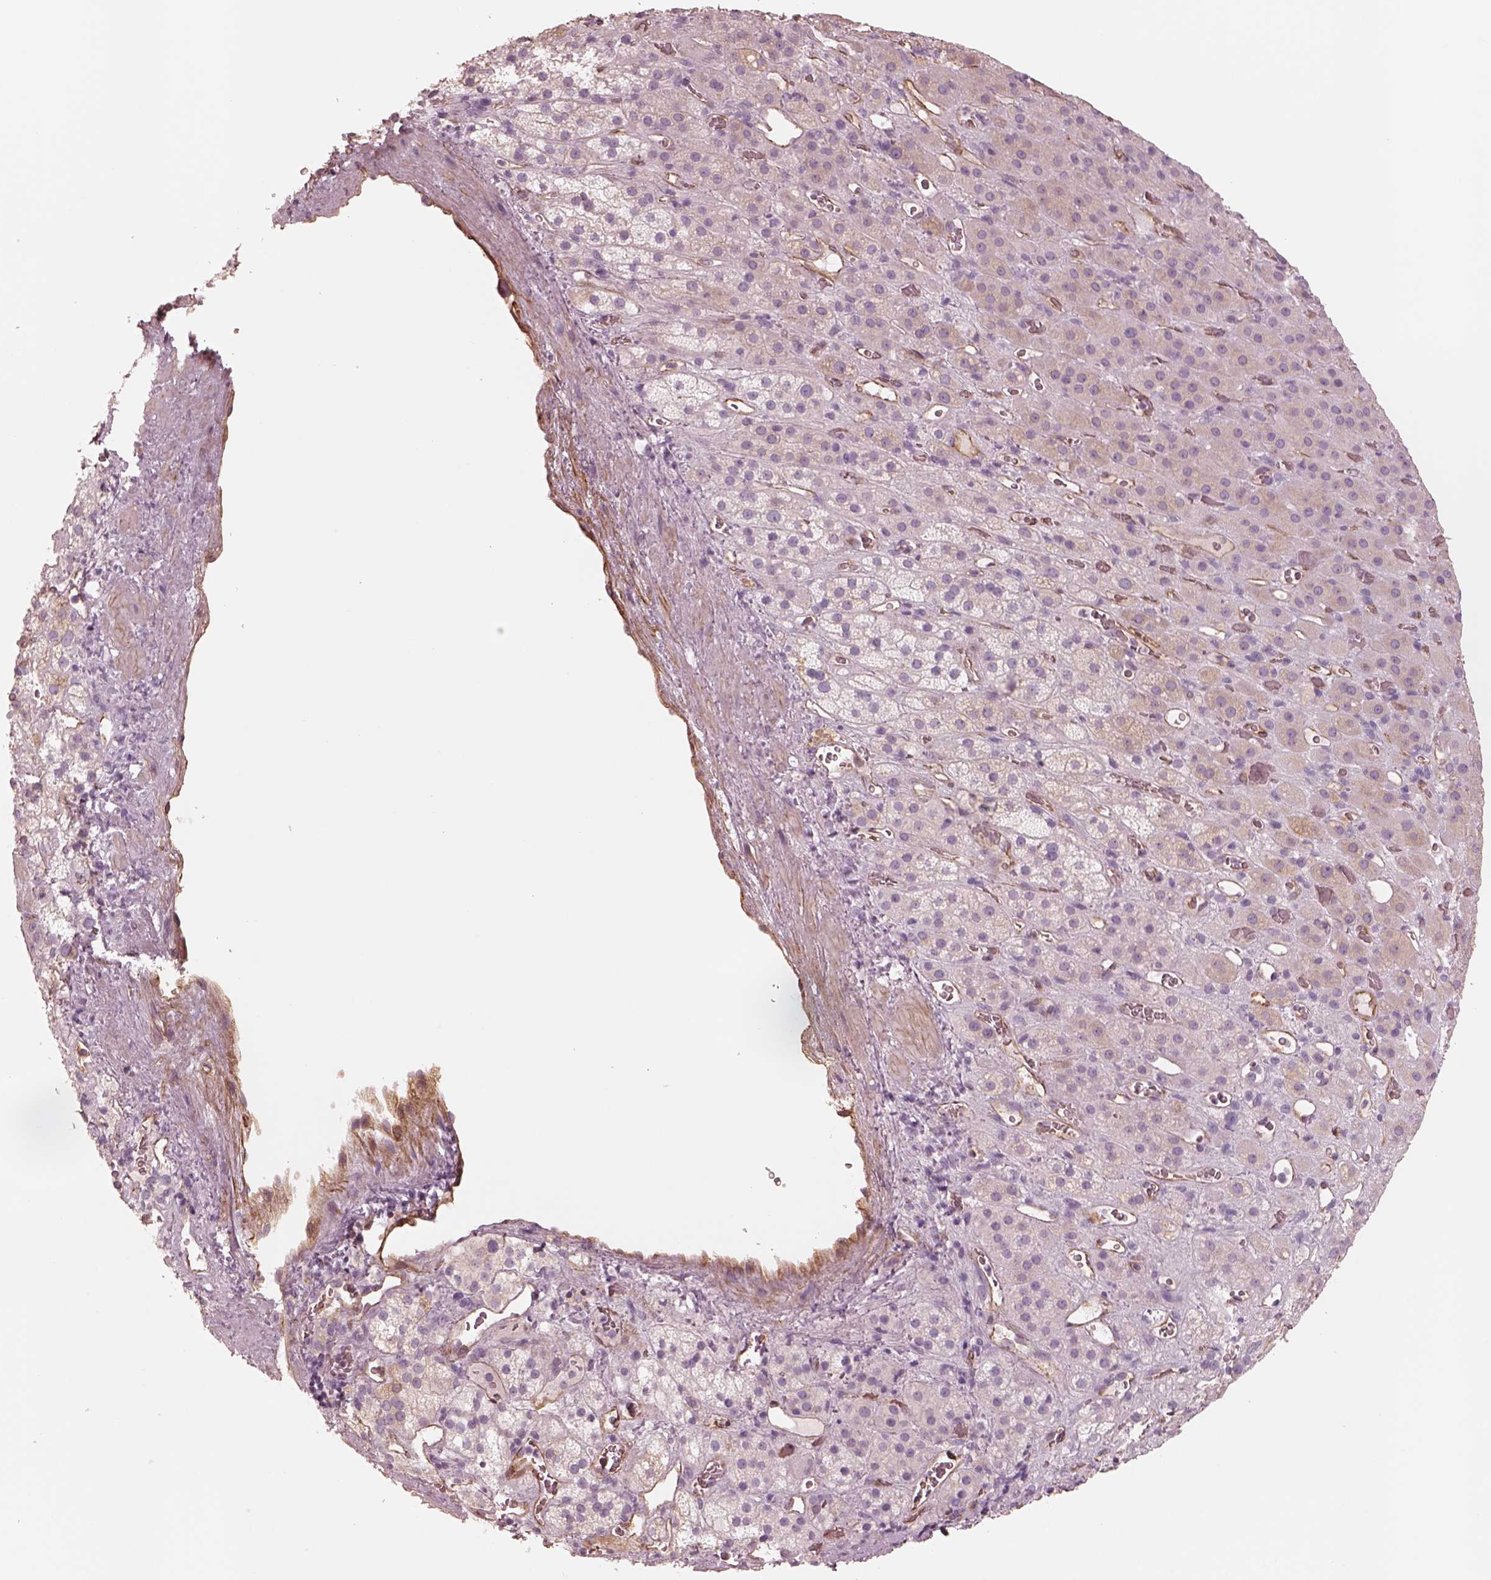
{"staining": {"intensity": "negative", "quantity": "none", "location": "none"}, "tissue": "adrenal gland", "cell_type": "Glandular cells", "image_type": "normal", "snomed": [{"axis": "morphology", "description": "Normal tissue, NOS"}, {"axis": "topography", "description": "Adrenal gland"}], "caption": "Glandular cells are negative for brown protein staining in normal adrenal gland. (Immunohistochemistry (ihc), brightfield microscopy, high magnification).", "gene": "CRYM", "patient": {"sex": "male", "age": 57}}